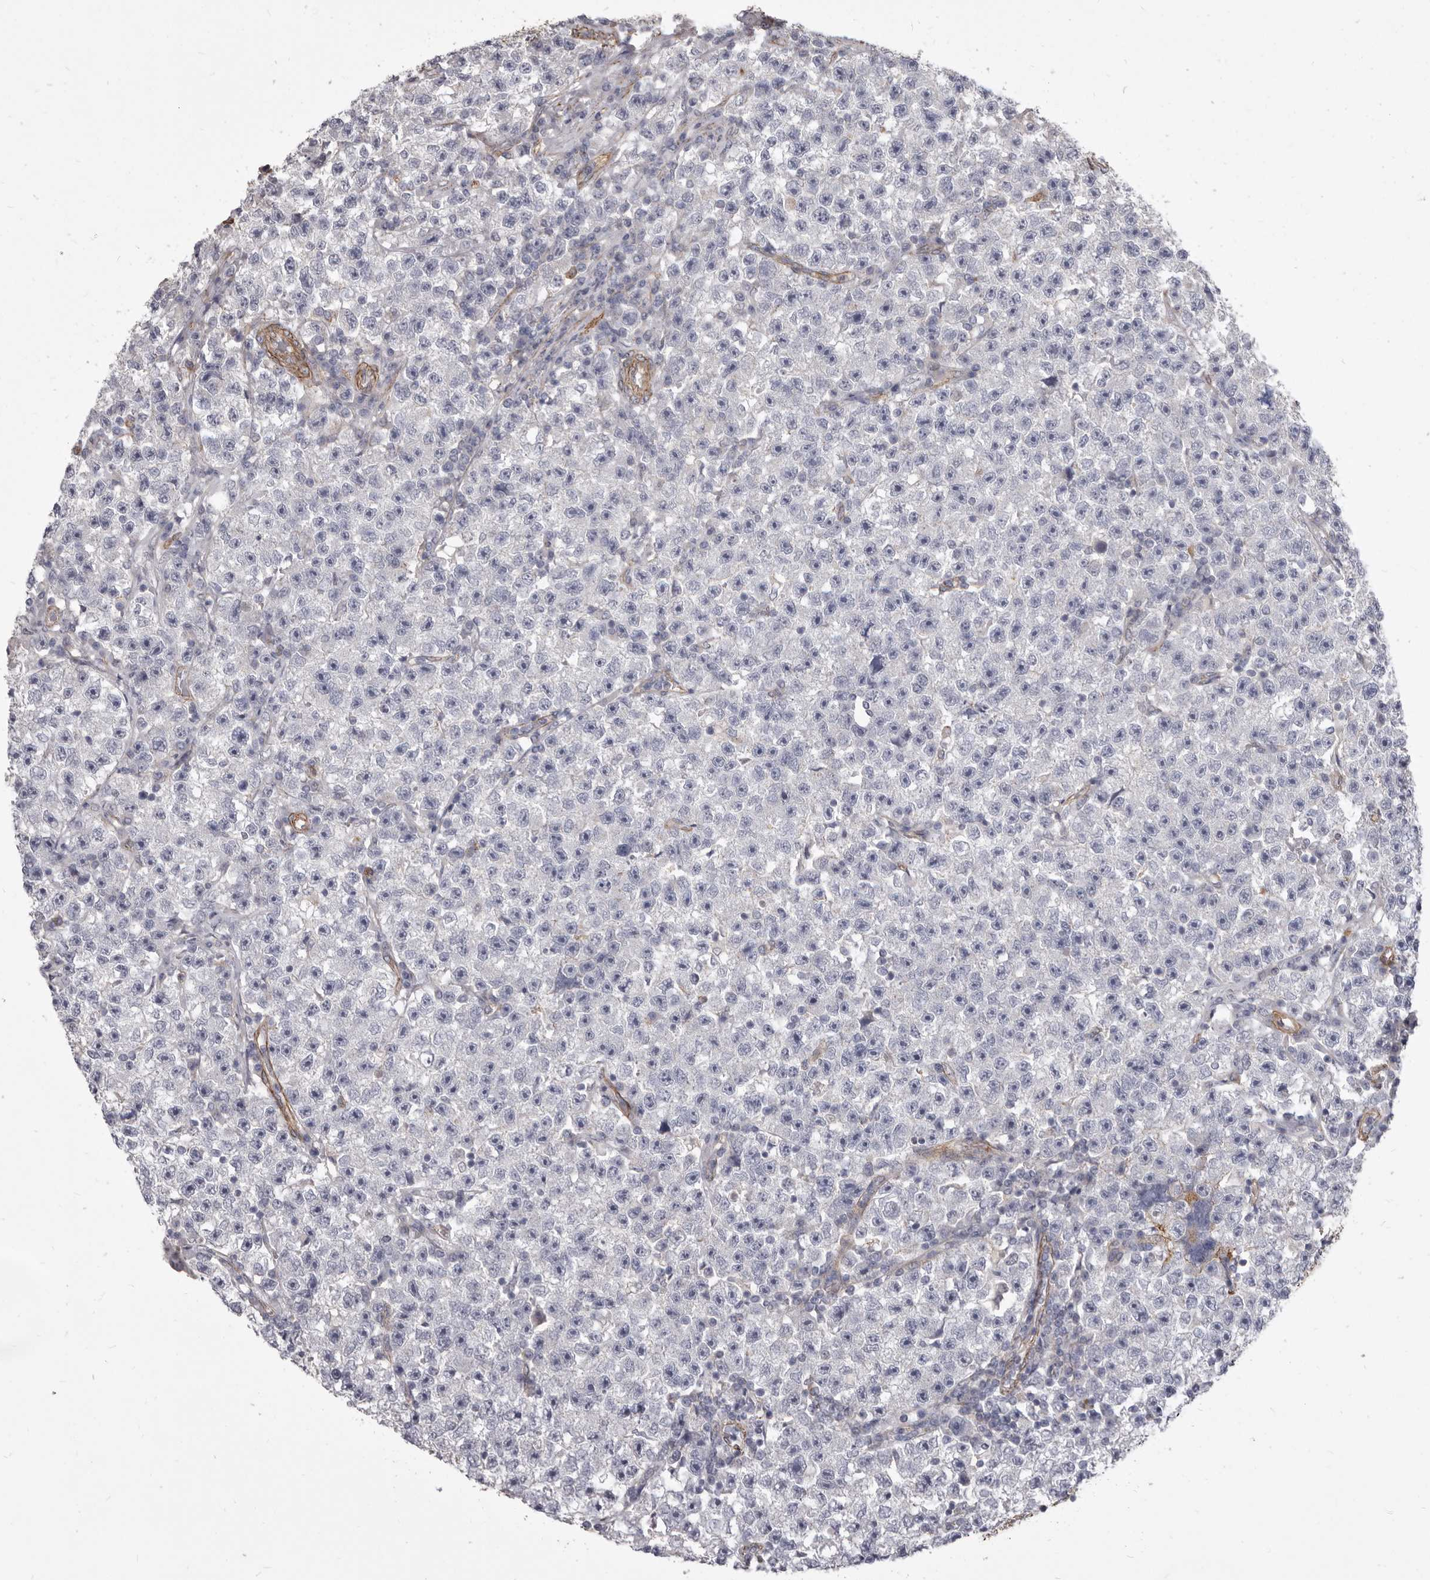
{"staining": {"intensity": "negative", "quantity": "none", "location": "none"}, "tissue": "testis cancer", "cell_type": "Tumor cells", "image_type": "cancer", "snomed": [{"axis": "morphology", "description": "Seminoma, NOS"}, {"axis": "topography", "description": "Testis"}], "caption": "Testis cancer (seminoma) was stained to show a protein in brown. There is no significant positivity in tumor cells. (DAB (3,3'-diaminobenzidine) immunohistochemistry (IHC) visualized using brightfield microscopy, high magnification).", "gene": "P2RX6", "patient": {"sex": "male", "age": 22}}